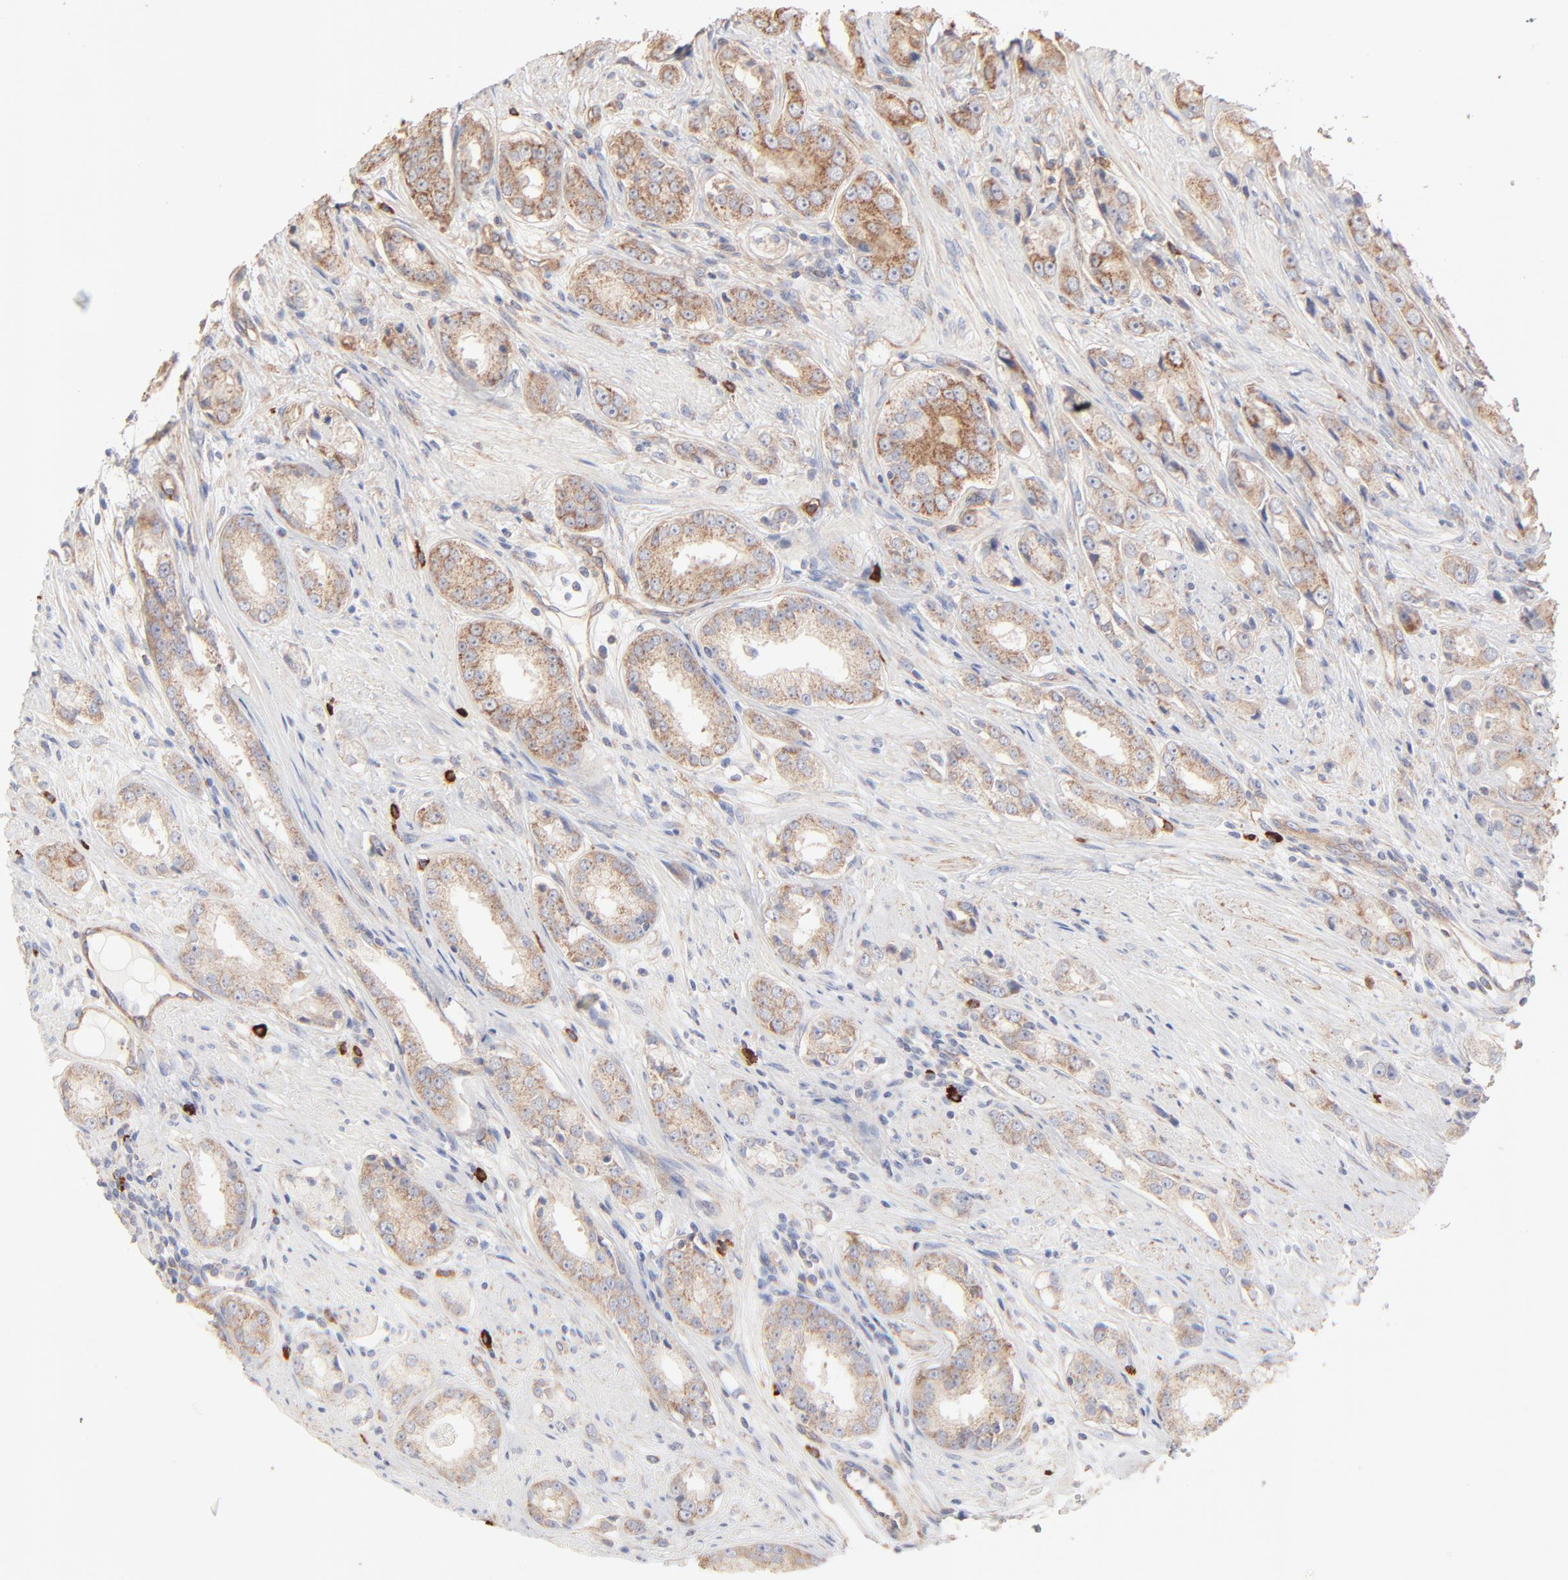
{"staining": {"intensity": "weak", "quantity": ">75%", "location": "cytoplasmic/membranous"}, "tissue": "prostate cancer", "cell_type": "Tumor cells", "image_type": "cancer", "snomed": [{"axis": "morphology", "description": "Adenocarcinoma, Medium grade"}, {"axis": "topography", "description": "Prostate"}], "caption": "Human medium-grade adenocarcinoma (prostate) stained for a protein (brown) demonstrates weak cytoplasmic/membranous positive expression in approximately >75% of tumor cells.", "gene": "SPTB", "patient": {"sex": "male", "age": 53}}